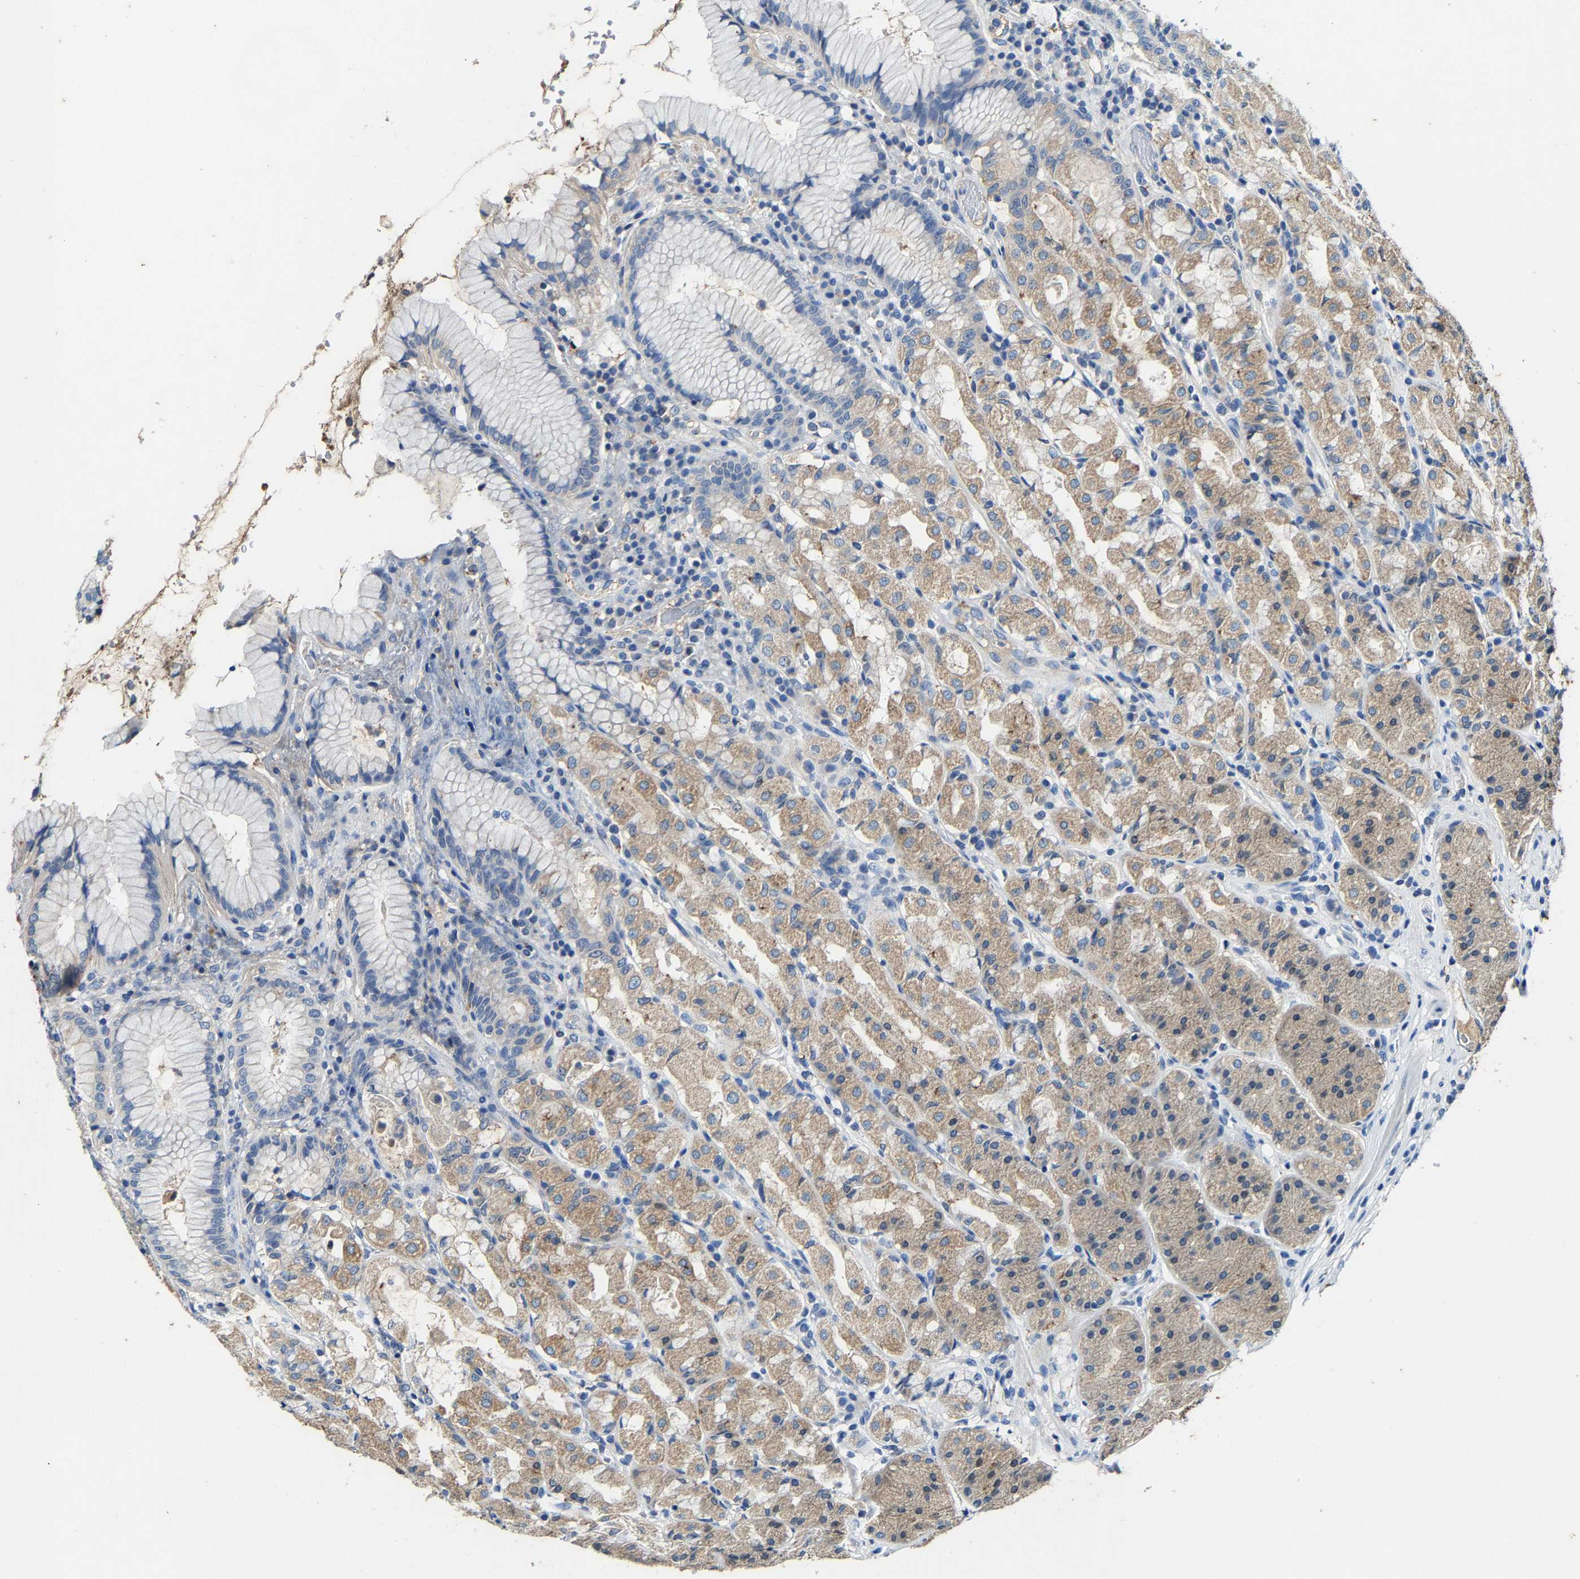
{"staining": {"intensity": "weak", "quantity": "25%-75%", "location": "cytoplasmic/membranous,nuclear"}, "tissue": "stomach", "cell_type": "Glandular cells", "image_type": "normal", "snomed": [{"axis": "morphology", "description": "Normal tissue, NOS"}, {"axis": "topography", "description": "Stomach"}, {"axis": "topography", "description": "Stomach, lower"}], "caption": "Weak cytoplasmic/membranous,nuclear expression is present in about 25%-75% of glandular cells in benign stomach. The staining was performed using DAB, with brown indicating positive protein expression. Nuclei are stained blue with hematoxylin.", "gene": "SLC25A25", "patient": {"sex": "female", "age": 56}}